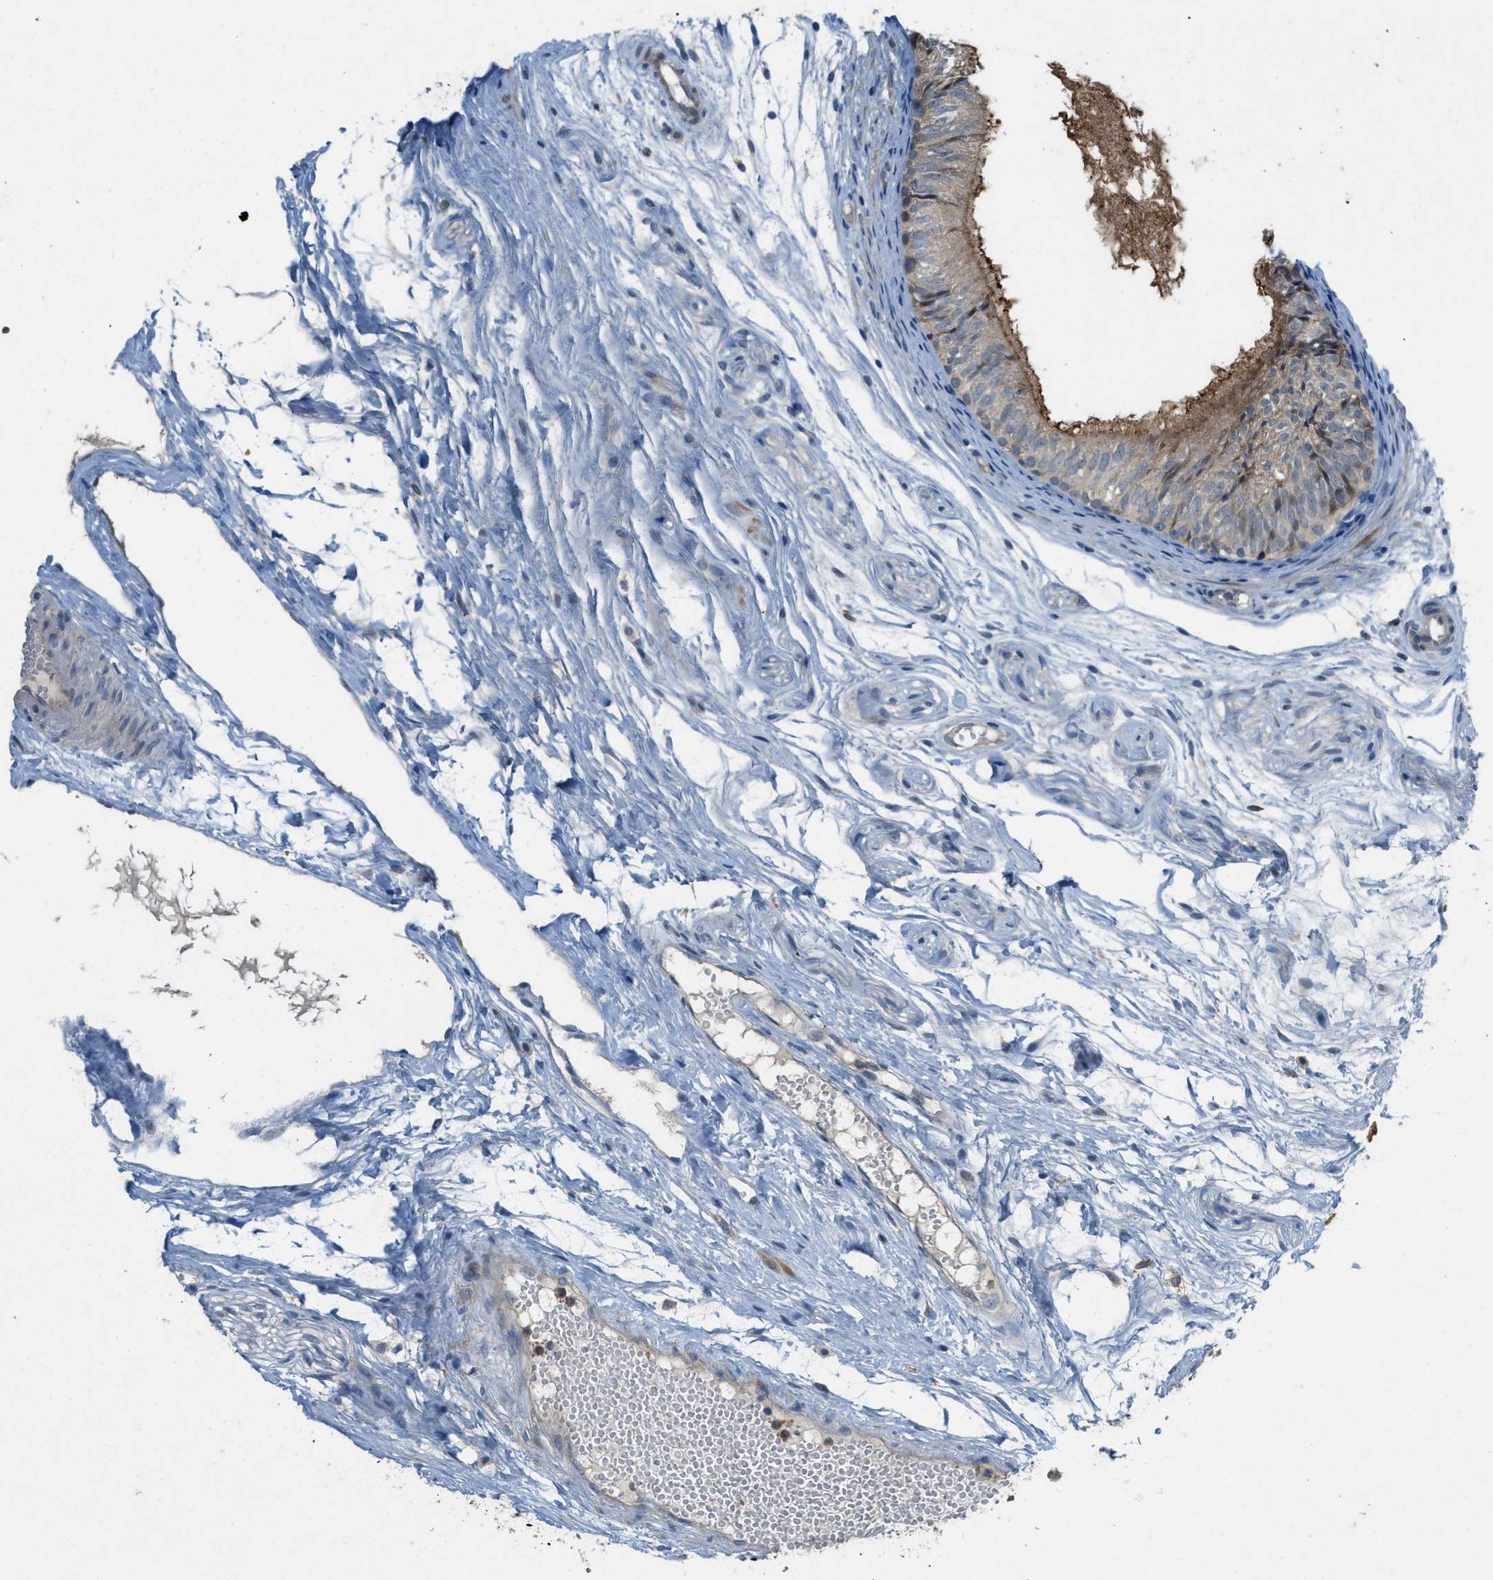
{"staining": {"intensity": "moderate", "quantity": "25%-75%", "location": "cytoplasmic/membranous"}, "tissue": "epididymis", "cell_type": "Glandular cells", "image_type": "normal", "snomed": [{"axis": "morphology", "description": "Normal tissue, NOS"}, {"axis": "morphology", "description": "Atrophy, NOS"}, {"axis": "topography", "description": "Testis"}, {"axis": "topography", "description": "Epididymis"}], "caption": "Protein expression analysis of unremarkable epididymis shows moderate cytoplasmic/membranous expression in approximately 25%-75% of glandular cells. Nuclei are stained in blue.", "gene": "ADCY6", "patient": {"sex": "male", "age": 18}}